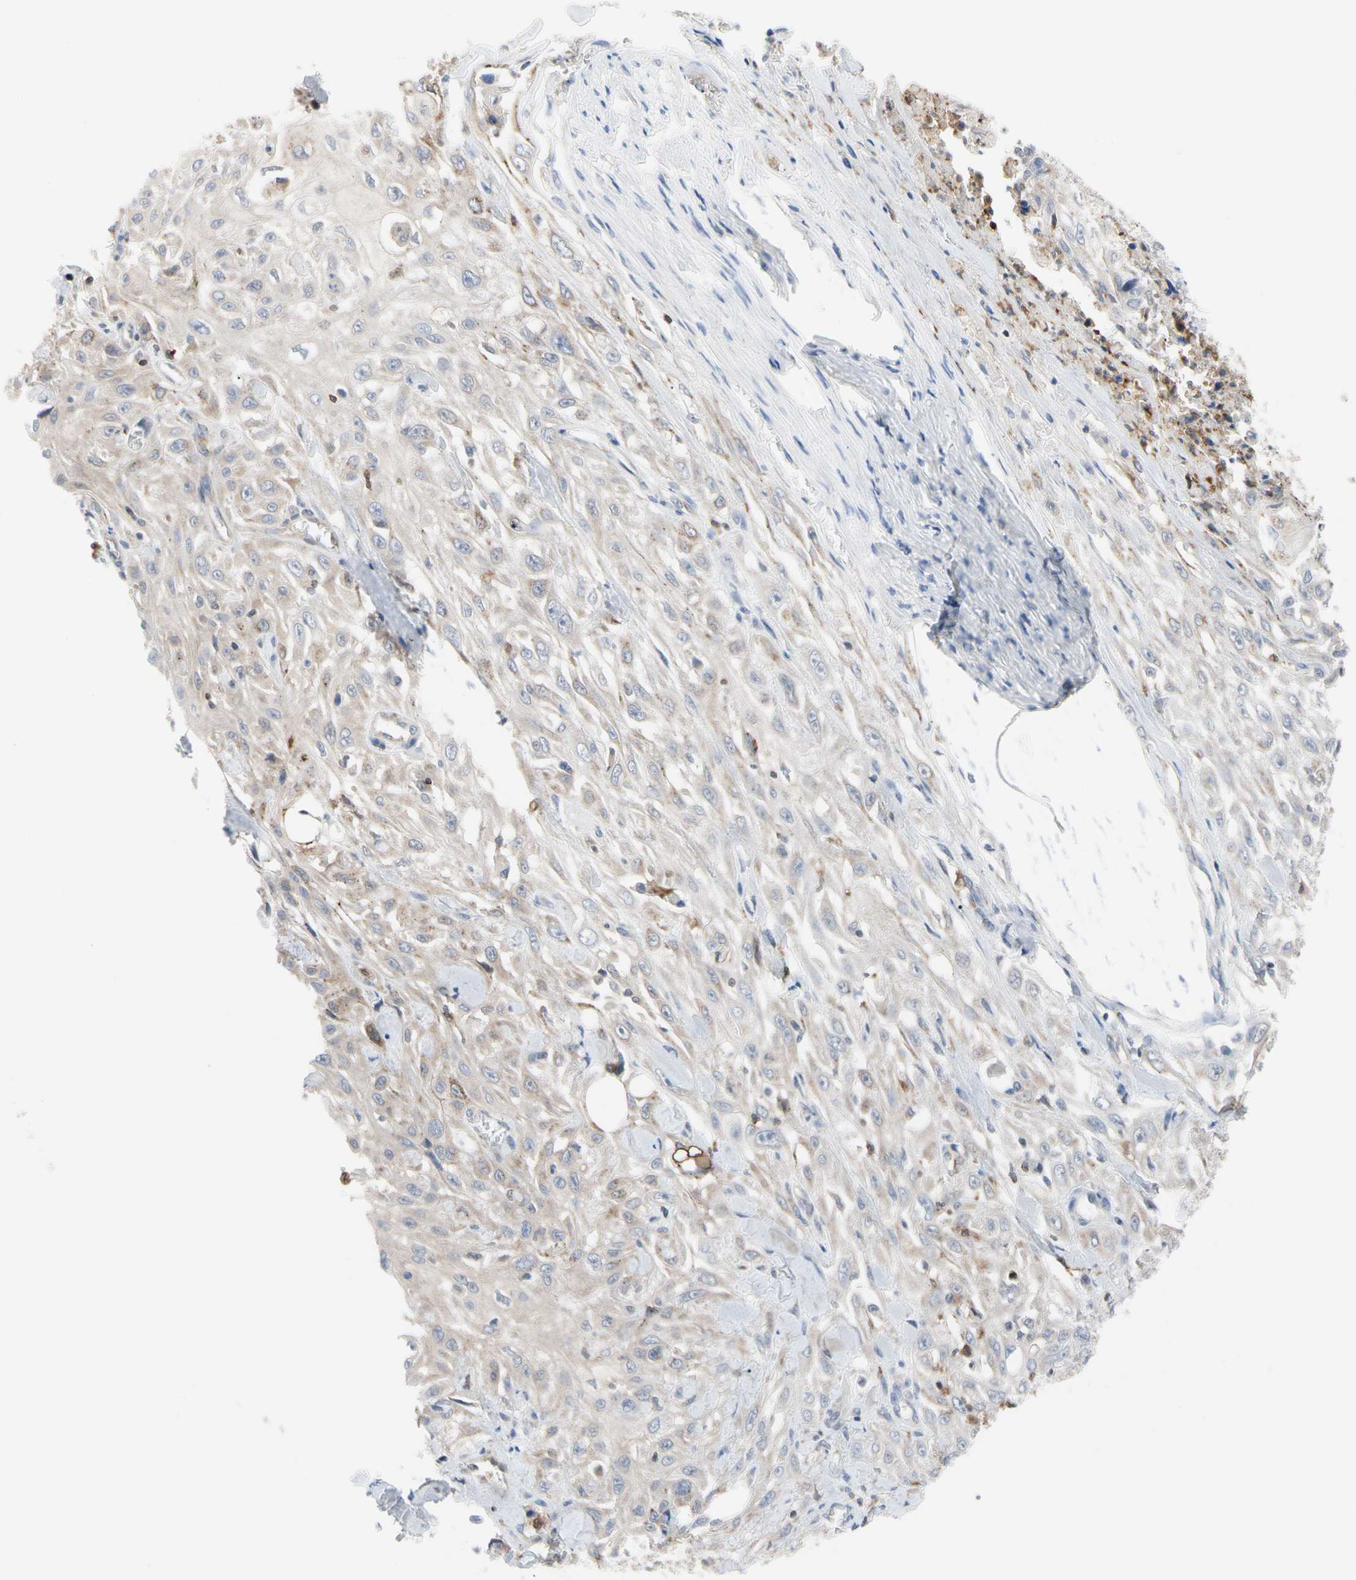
{"staining": {"intensity": "weak", "quantity": "<25%", "location": "cytoplasmic/membranous"}, "tissue": "skin cancer", "cell_type": "Tumor cells", "image_type": "cancer", "snomed": [{"axis": "morphology", "description": "Squamous cell carcinoma, NOS"}, {"axis": "morphology", "description": "Squamous cell carcinoma, metastatic, NOS"}, {"axis": "topography", "description": "Skin"}, {"axis": "topography", "description": "Lymph node"}], "caption": "Skin squamous cell carcinoma was stained to show a protein in brown. There is no significant staining in tumor cells. (DAB immunohistochemistry (IHC), high magnification).", "gene": "MCL1", "patient": {"sex": "male", "age": 75}}